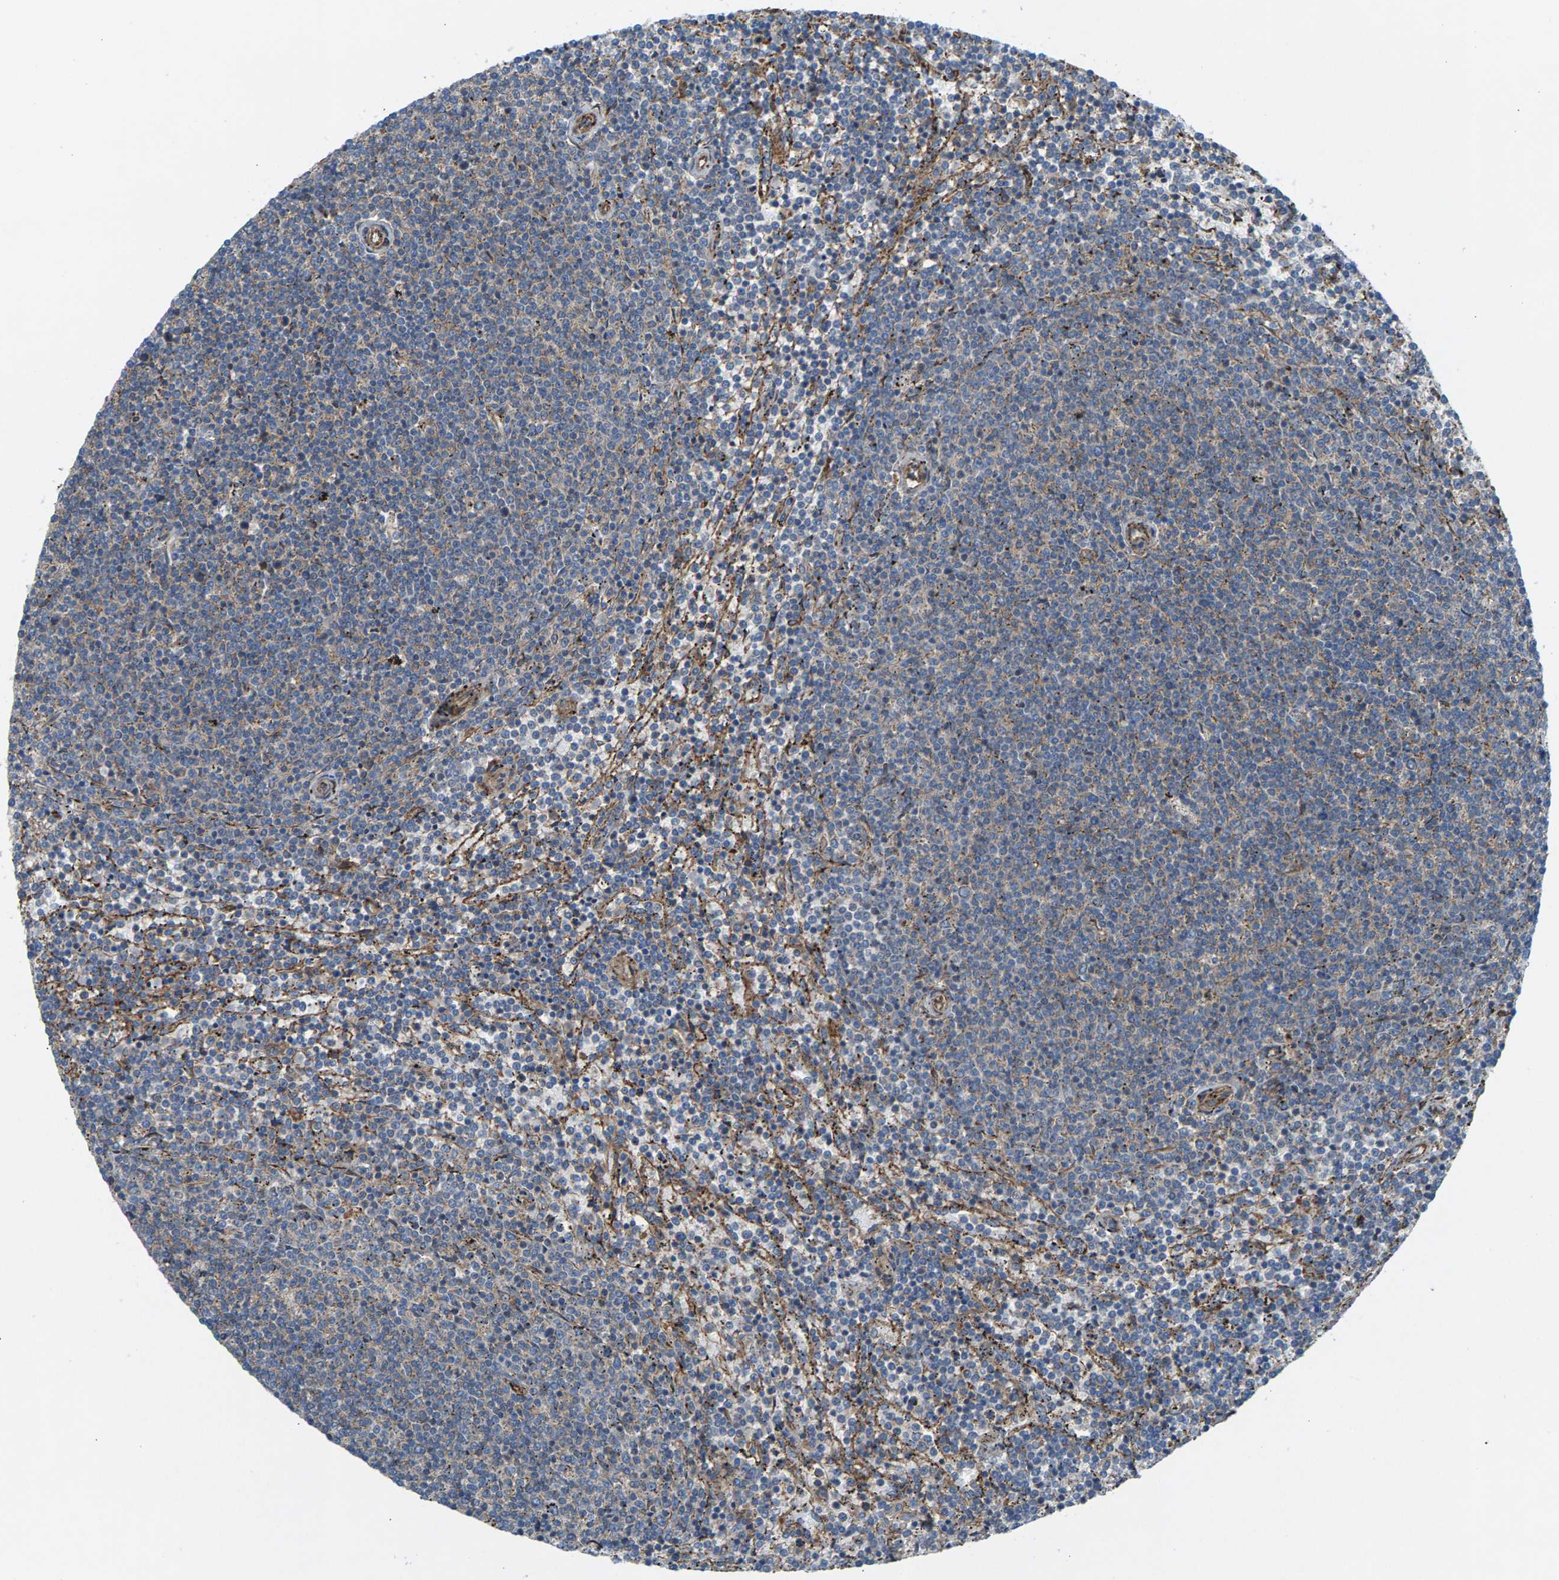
{"staining": {"intensity": "negative", "quantity": "none", "location": "none"}, "tissue": "lymphoma", "cell_type": "Tumor cells", "image_type": "cancer", "snomed": [{"axis": "morphology", "description": "Malignant lymphoma, non-Hodgkin's type, Low grade"}, {"axis": "topography", "description": "Spleen"}], "caption": "The photomicrograph shows no staining of tumor cells in malignant lymphoma, non-Hodgkin's type (low-grade). The staining is performed using DAB brown chromogen with nuclei counter-stained in using hematoxylin.", "gene": "PDCL", "patient": {"sex": "female", "age": 50}}